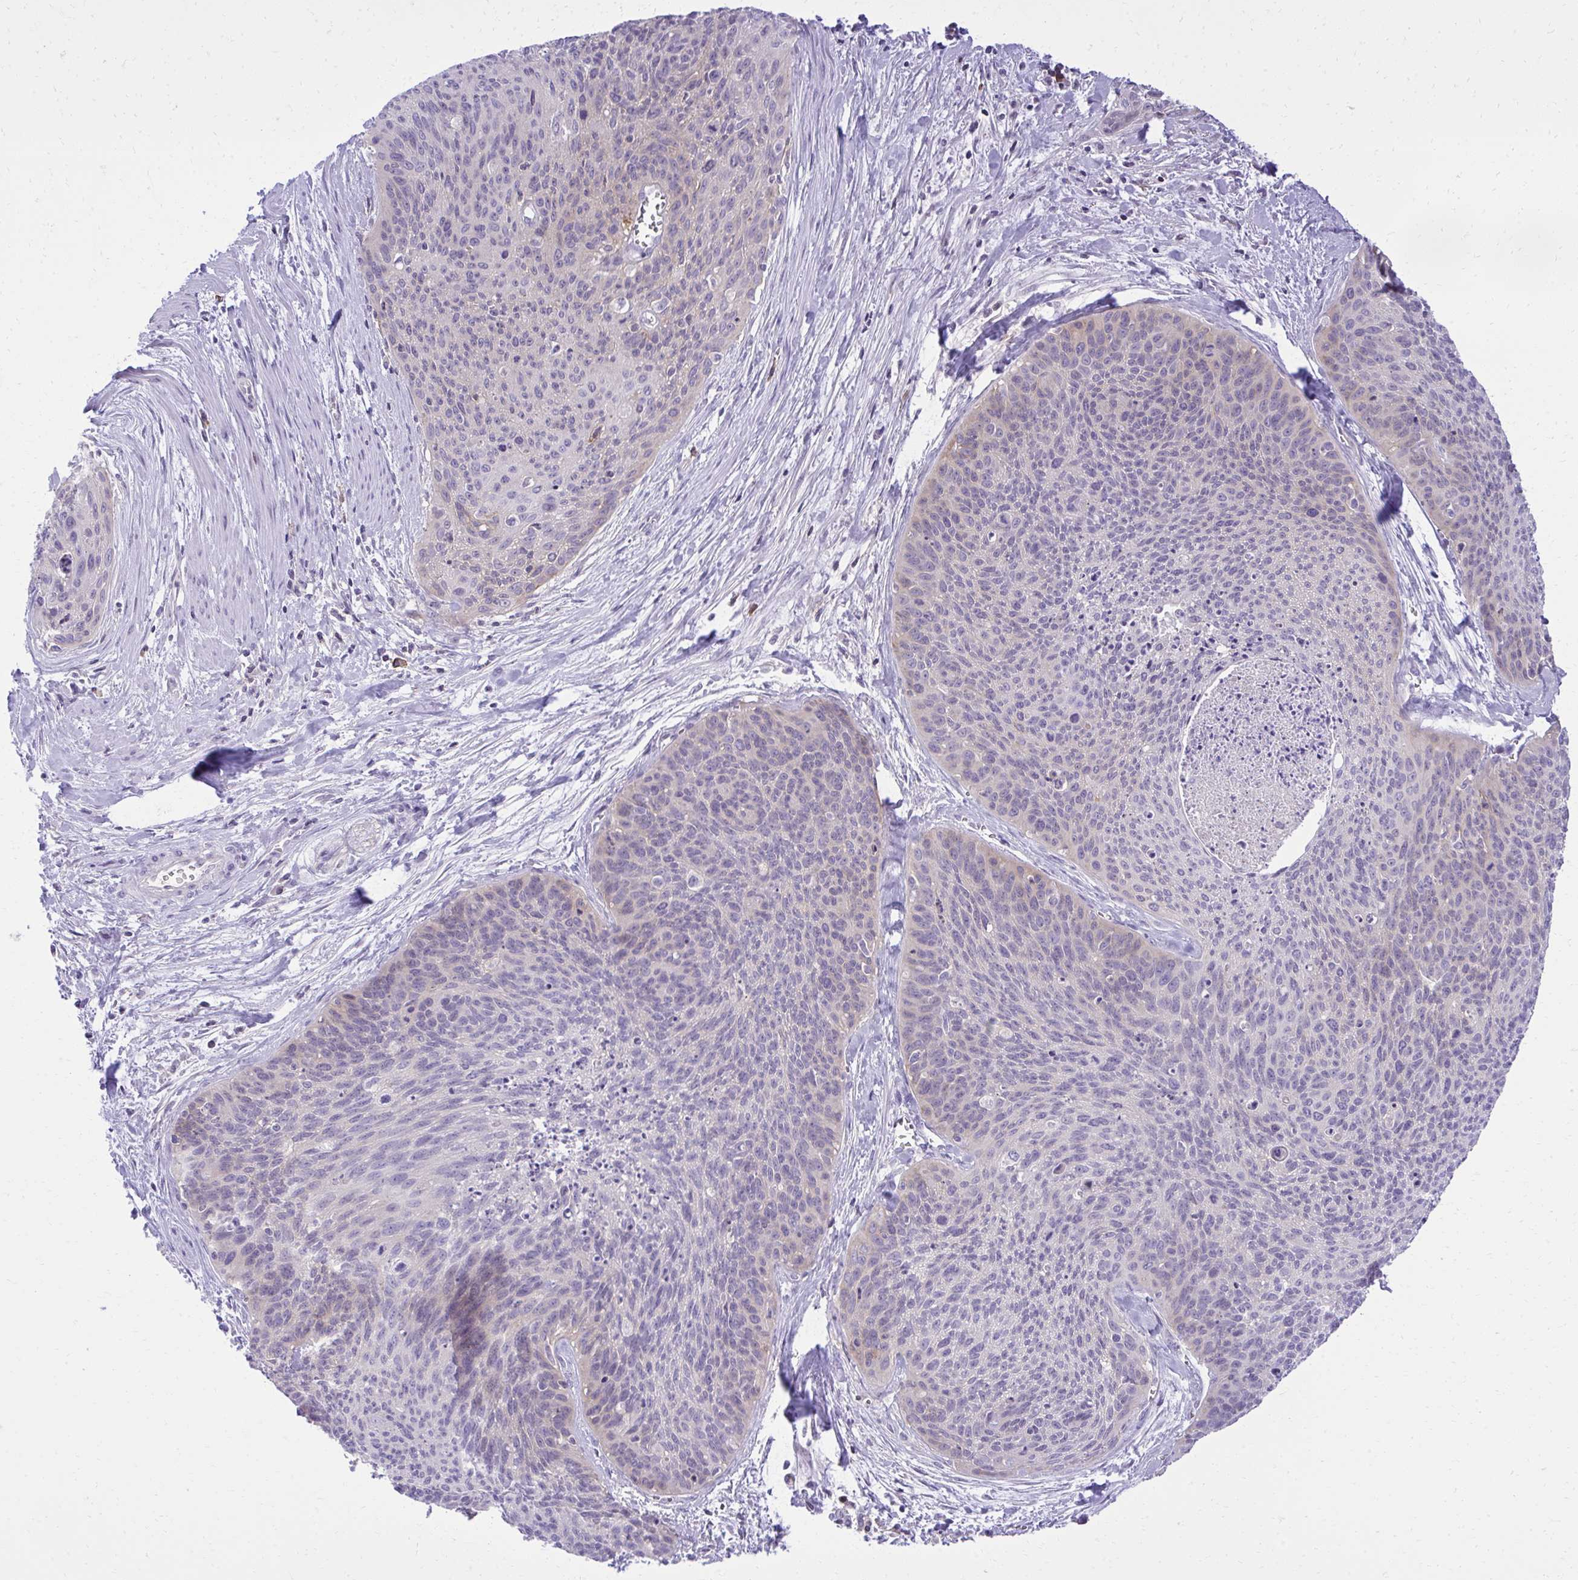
{"staining": {"intensity": "negative", "quantity": "none", "location": "none"}, "tissue": "cervical cancer", "cell_type": "Tumor cells", "image_type": "cancer", "snomed": [{"axis": "morphology", "description": "Squamous cell carcinoma, NOS"}, {"axis": "topography", "description": "Cervix"}], "caption": "High power microscopy image of an immunohistochemistry (IHC) histopathology image of cervical cancer, revealing no significant positivity in tumor cells. Nuclei are stained in blue.", "gene": "PITPNM3", "patient": {"sex": "female", "age": 55}}